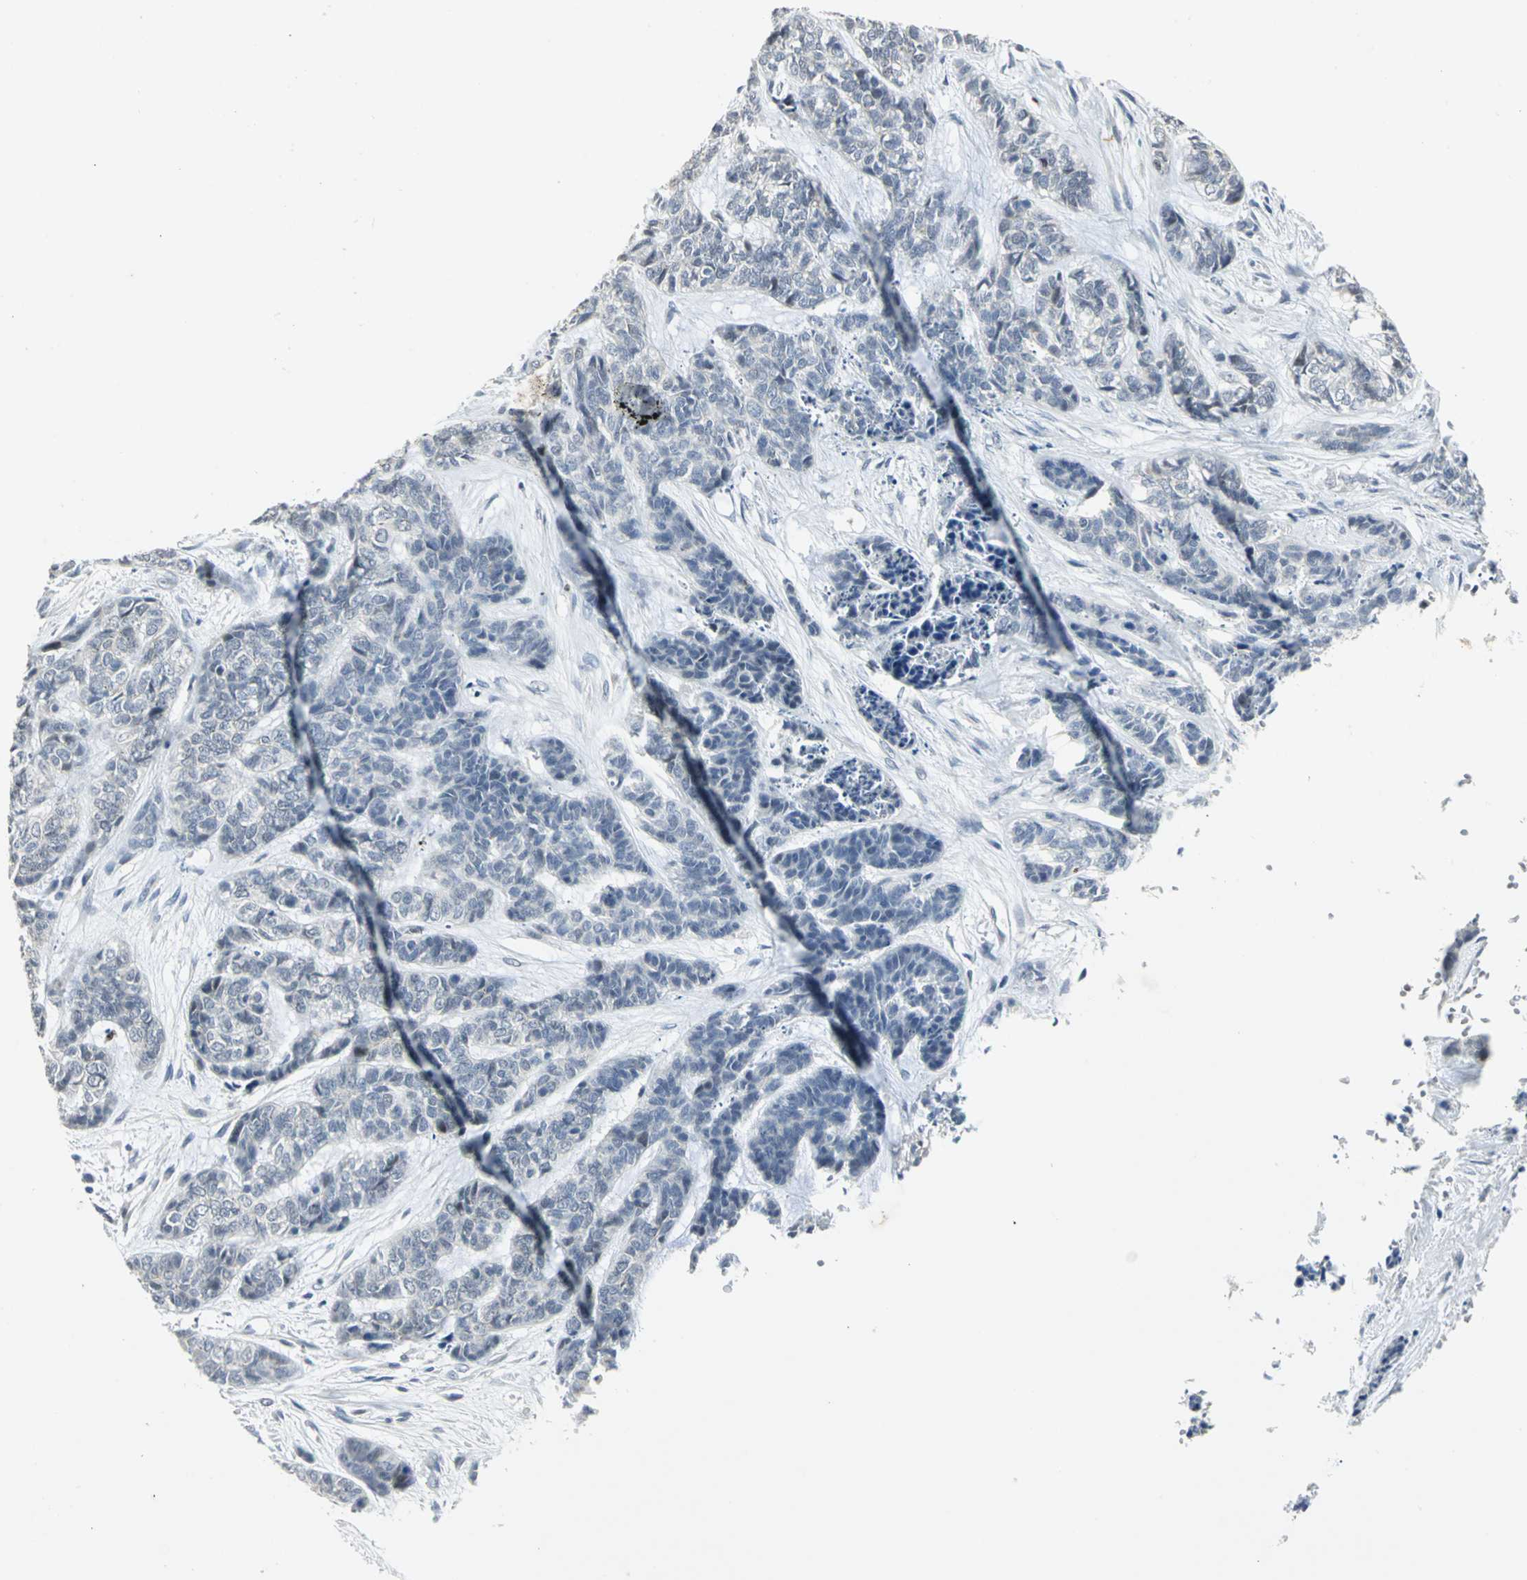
{"staining": {"intensity": "negative", "quantity": "none", "location": "none"}, "tissue": "skin cancer", "cell_type": "Tumor cells", "image_type": "cancer", "snomed": [{"axis": "morphology", "description": "Basal cell carcinoma"}, {"axis": "topography", "description": "Skin"}], "caption": "High magnification brightfield microscopy of basal cell carcinoma (skin) stained with DAB (brown) and counterstained with hematoxylin (blue): tumor cells show no significant staining.", "gene": "BCL6", "patient": {"sex": "female", "age": 64}}